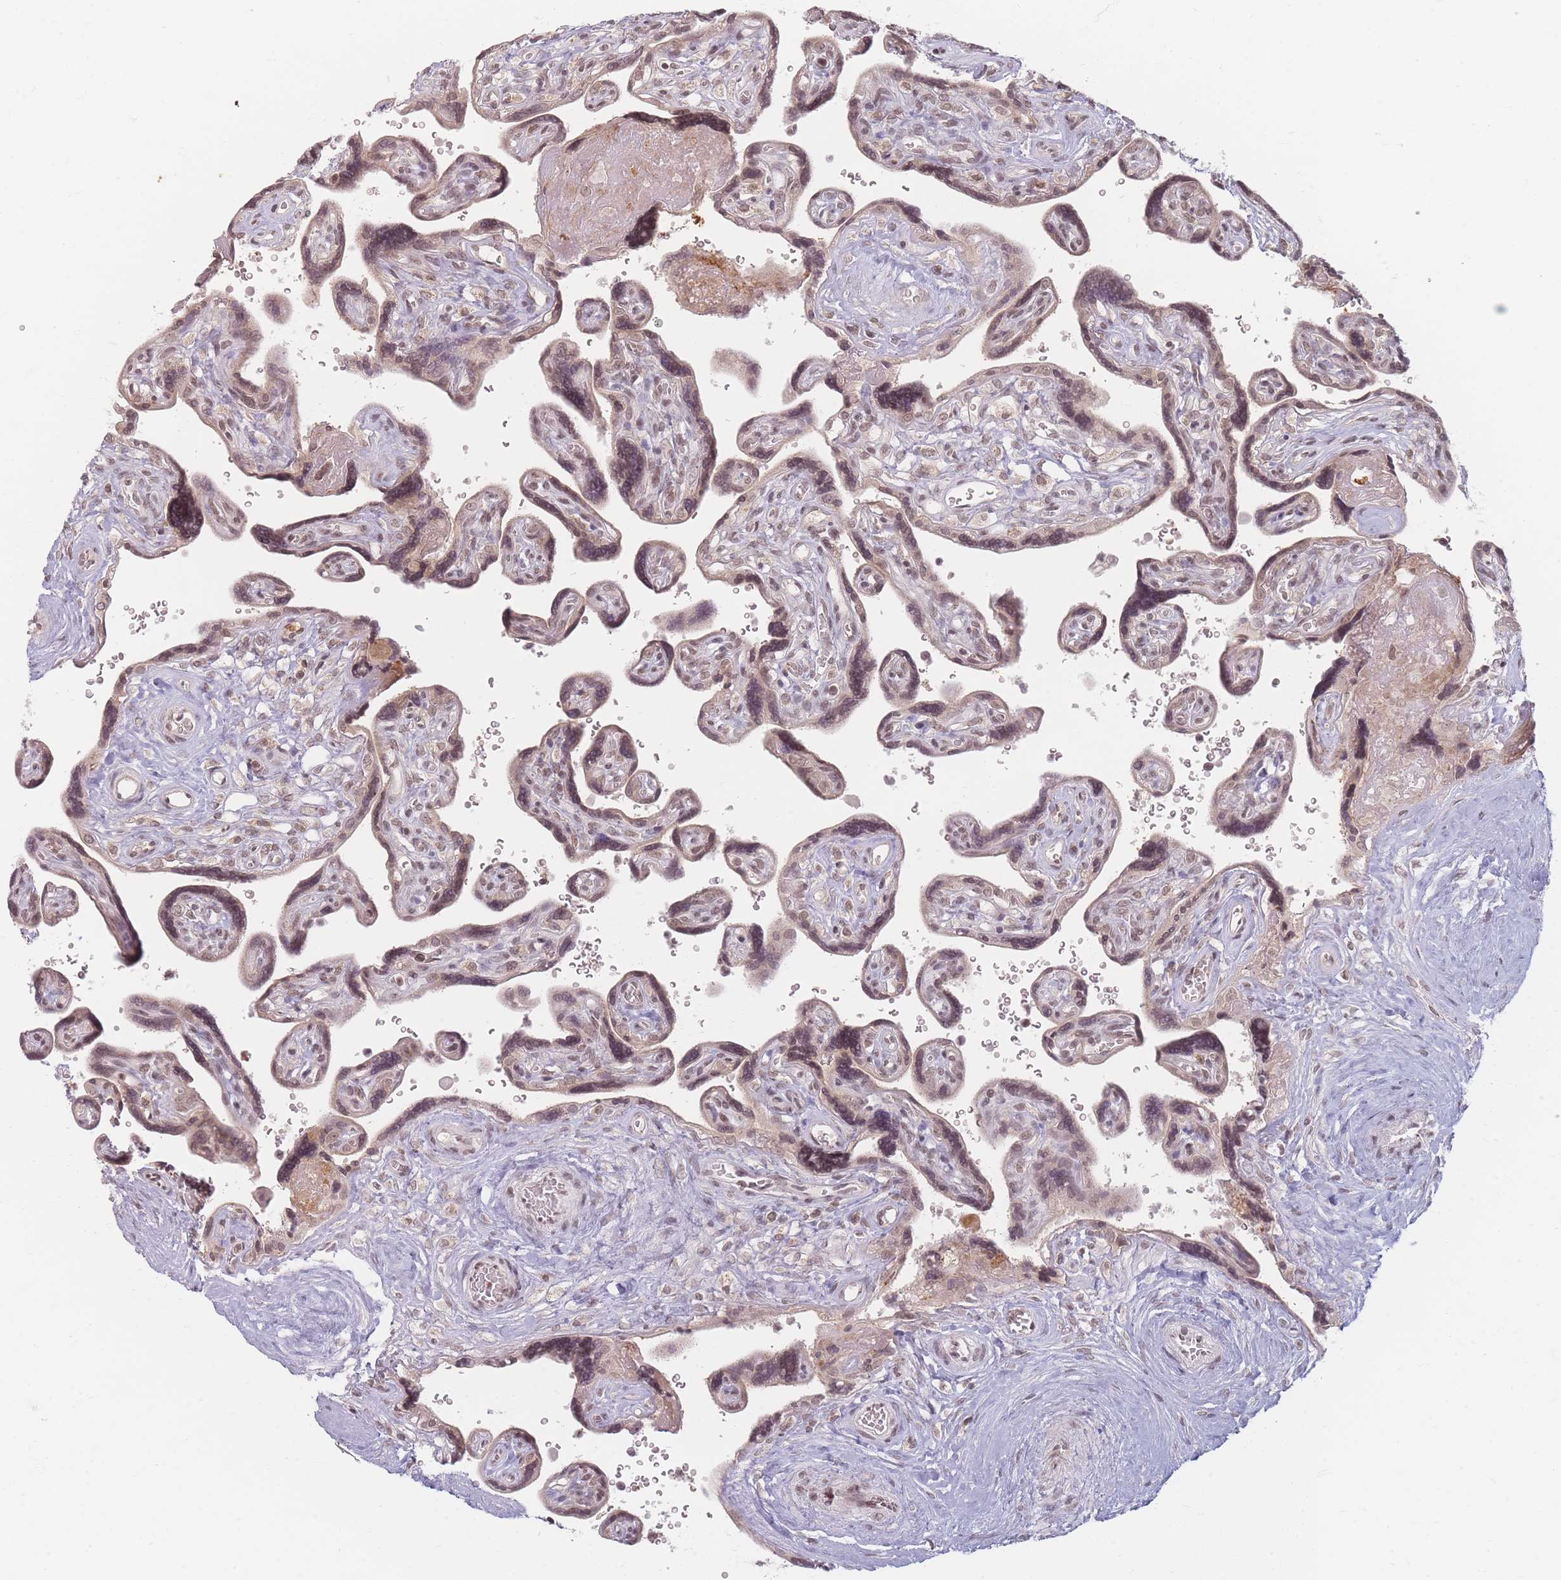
{"staining": {"intensity": "weak", "quantity": ">75%", "location": "nuclear"}, "tissue": "placenta", "cell_type": "Trophoblastic cells", "image_type": "normal", "snomed": [{"axis": "morphology", "description": "Normal tissue, NOS"}, {"axis": "topography", "description": "Placenta"}], "caption": "Placenta stained for a protein demonstrates weak nuclear positivity in trophoblastic cells. (Brightfield microscopy of DAB IHC at high magnification).", "gene": "SPATA45", "patient": {"sex": "female", "age": 39}}